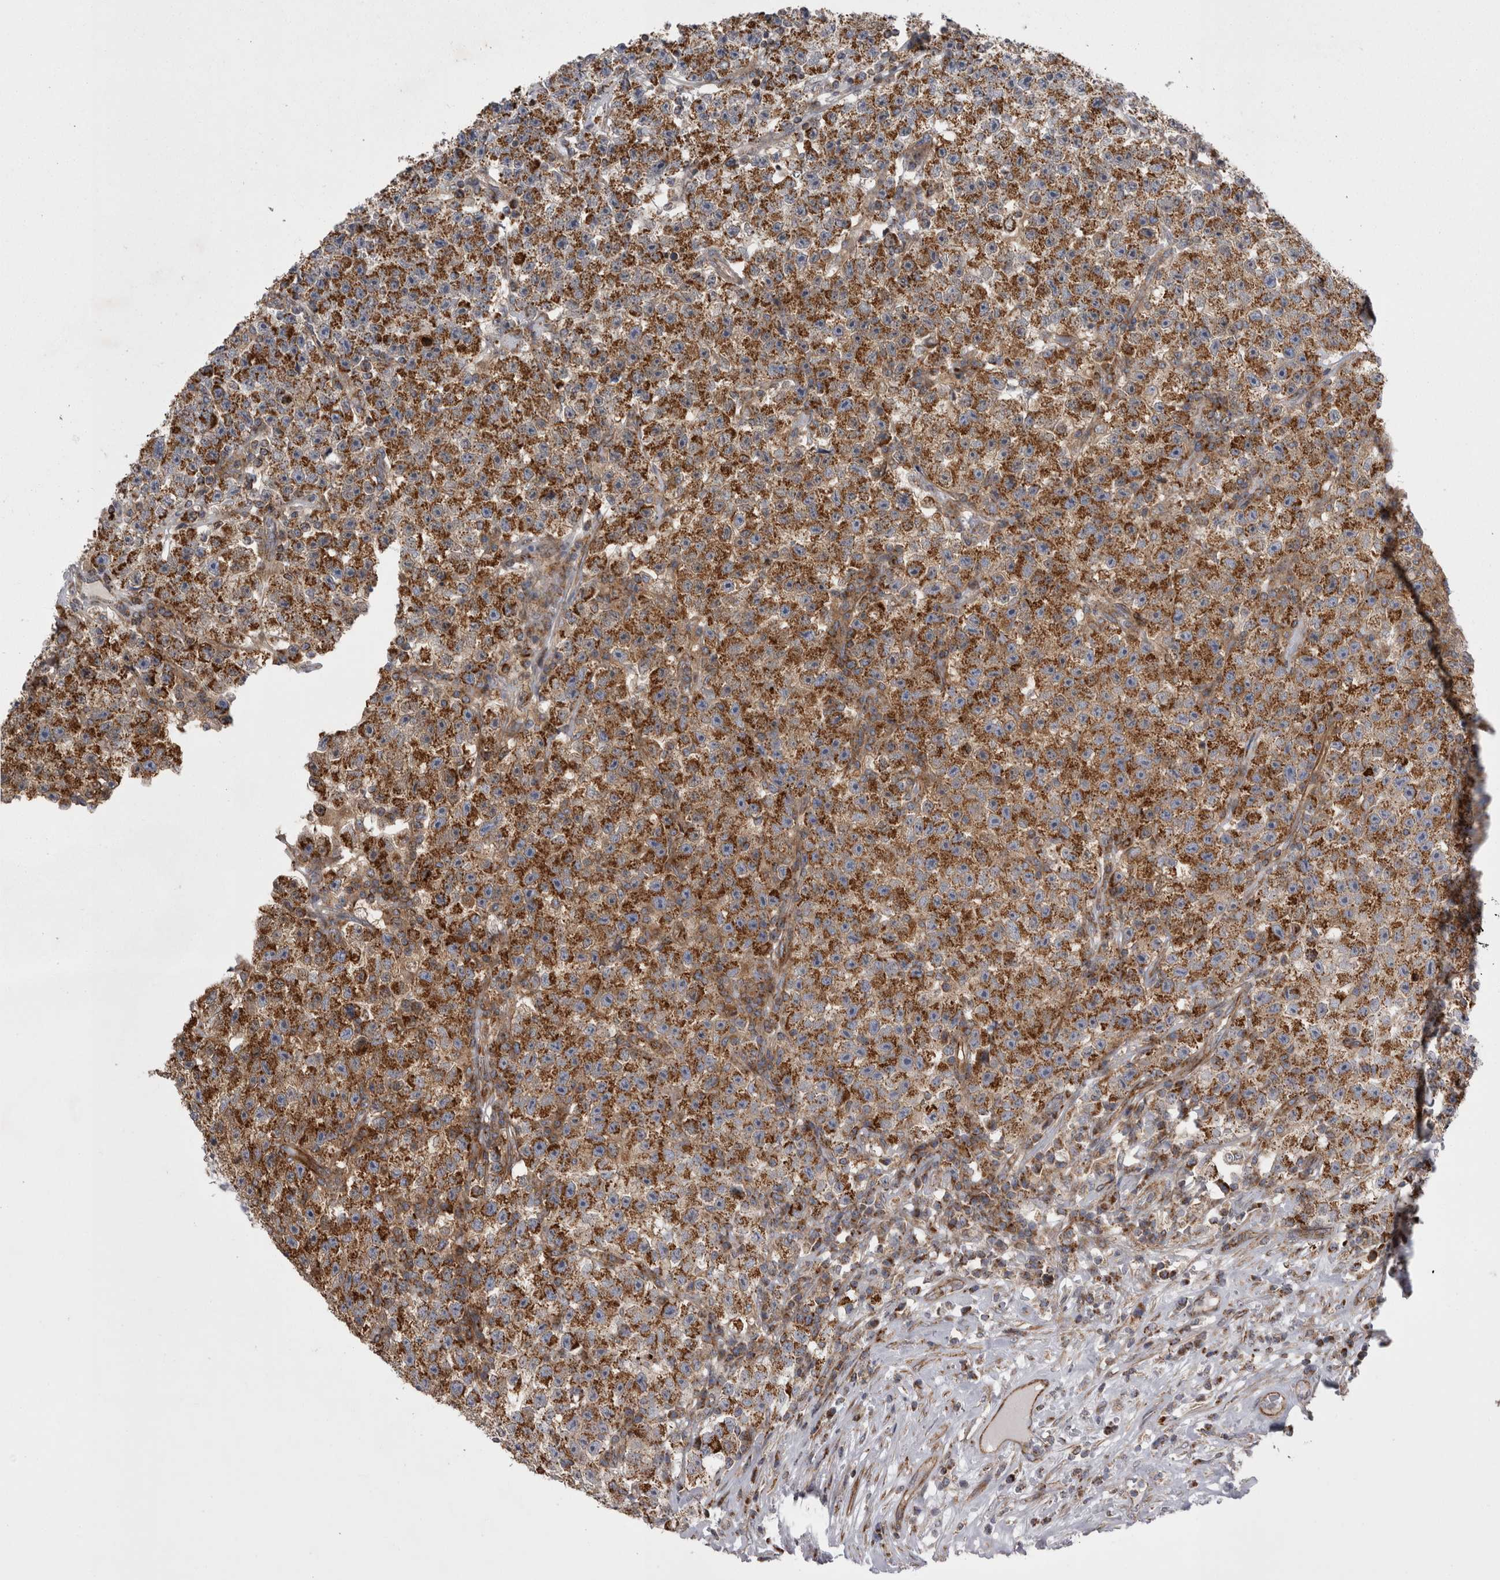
{"staining": {"intensity": "strong", "quantity": ">75%", "location": "cytoplasmic/membranous"}, "tissue": "testis cancer", "cell_type": "Tumor cells", "image_type": "cancer", "snomed": [{"axis": "morphology", "description": "Seminoma, NOS"}, {"axis": "topography", "description": "Testis"}], "caption": "Human seminoma (testis) stained with a protein marker shows strong staining in tumor cells.", "gene": "TSPOAP1", "patient": {"sex": "male", "age": 22}}